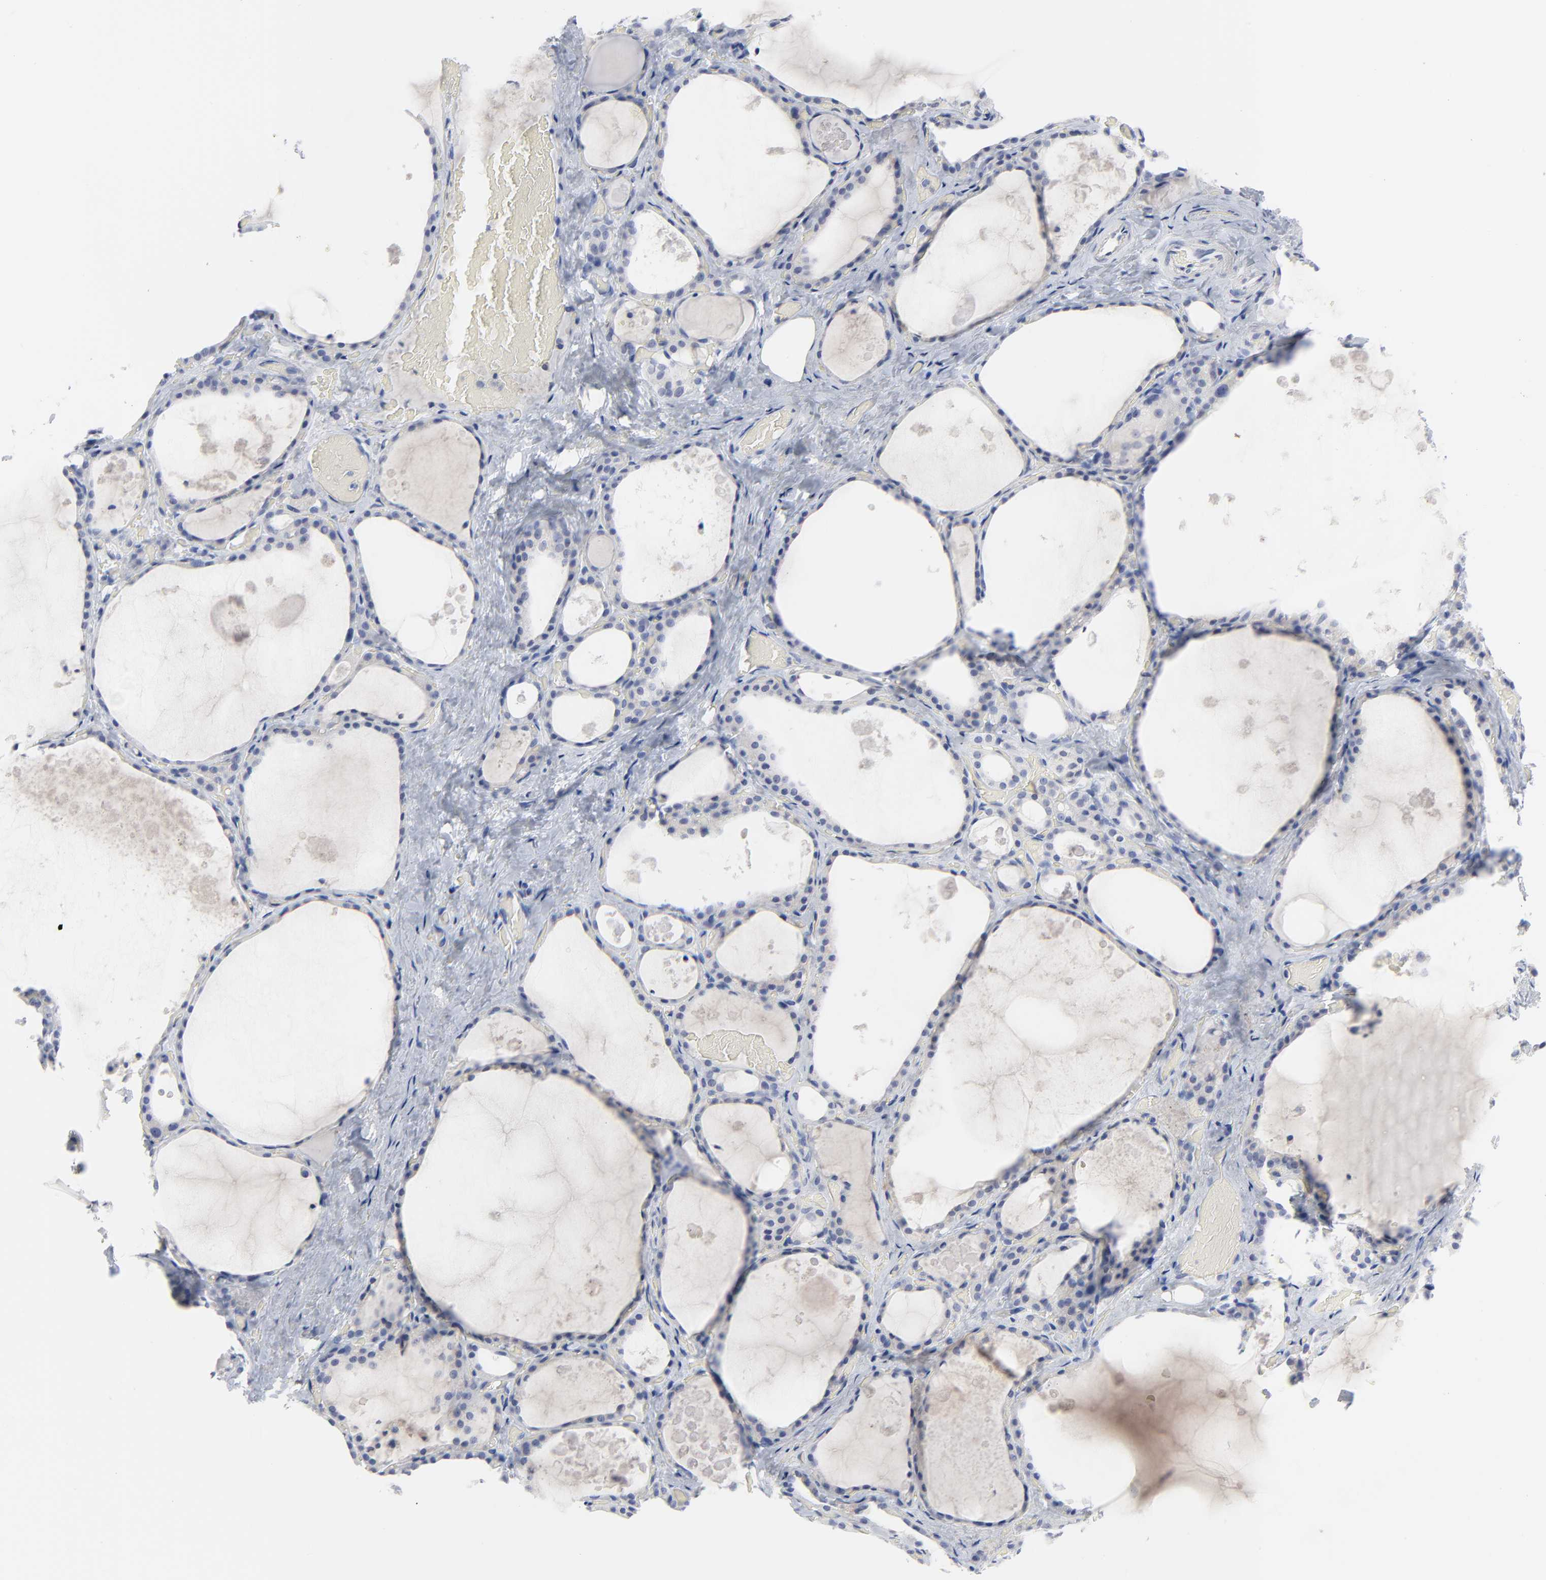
{"staining": {"intensity": "negative", "quantity": "none", "location": "none"}, "tissue": "thyroid gland", "cell_type": "Glandular cells", "image_type": "normal", "snomed": [{"axis": "morphology", "description": "Normal tissue, NOS"}, {"axis": "topography", "description": "Thyroid gland"}], "caption": "This micrograph is of unremarkable thyroid gland stained with immunohistochemistry to label a protein in brown with the nuclei are counter-stained blue. There is no staining in glandular cells. Brightfield microscopy of IHC stained with DAB (3,3'-diaminobenzidine) (brown) and hematoxylin (blue), captured at high magnification.", "gene": "CLEC4G", "patient": {"sex": "male", "age": 61}}